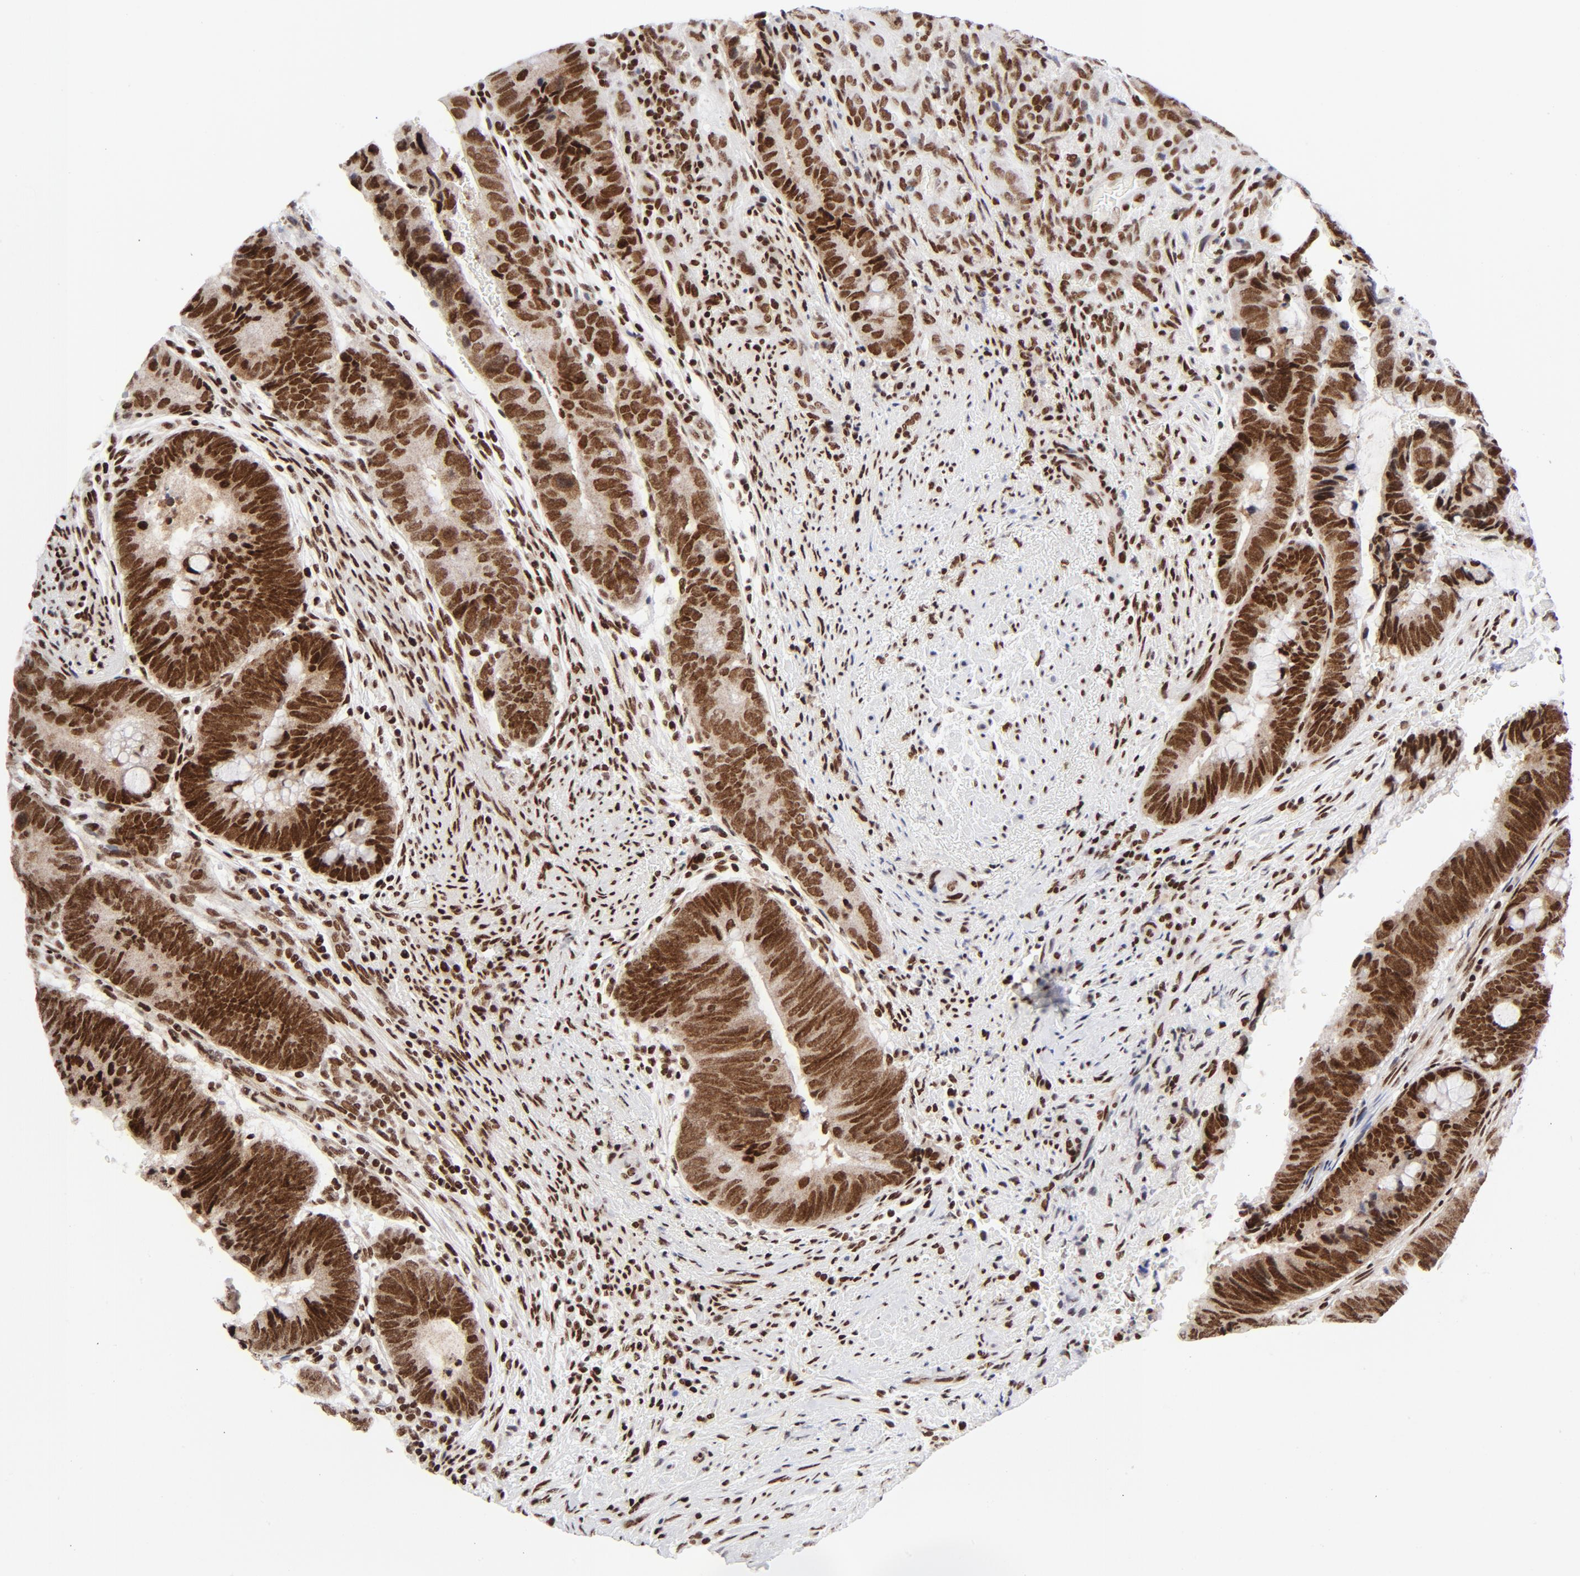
{"staining": {"intensity": "strong", "quantity": ">75%", "location": "nuclear"}, "tissue": "colorectal cancer", "cell_type": "Tumor cells", "image_type": "cancer", "snomed": [{"axis": "morphology", "description": "Normal tissue, NOS"}, {"axis": "morphology", "description": "Adenocarcinoma, NOS"}, {"axis": "topography", "description": "Rectum"}], "caption": "DAB immunohistochemical staining of colorectal cancer displays strong nuclear protein positivity in about >75% of tumor cells.", "gene": "NFYB", "patient": {"sex": "male", "age": 92}}